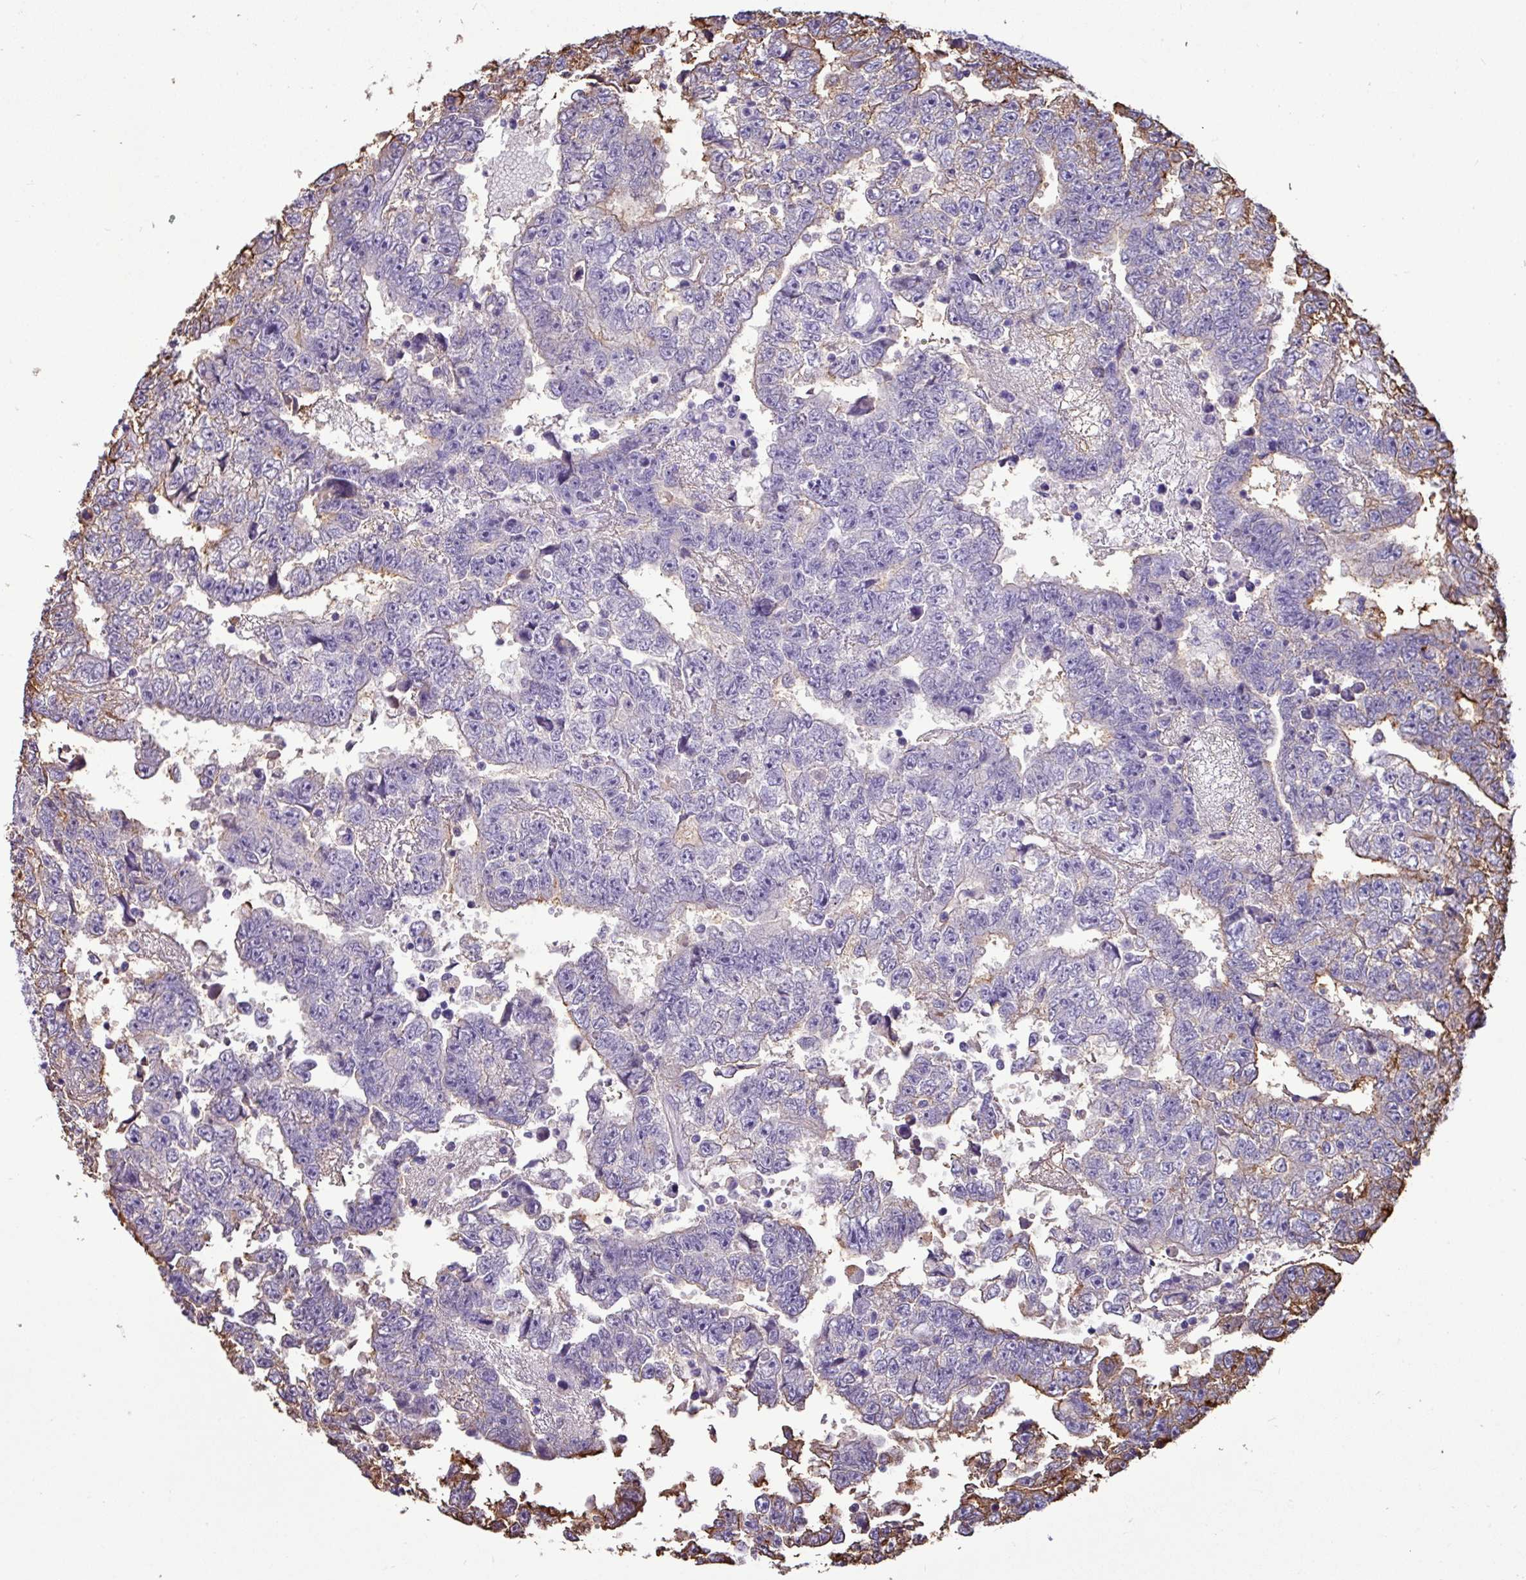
{"staining": {"intensity": "moderate", "quantity": "<25%", "location": "cytoplasmic/membranous"}, "tissue": "stomach cancer", "cell_type": "Tumor cells", "image_type": "cancer", "snomed": [{"axis": "morphology", "description": "Adenocarcinoma, NOS"}, {"axis": "topography", "description": "Stomach, upper"}, {"axis": "topography", "description": "Stomach"}], "caption": "Tumor cells reveal moderate cytoplasmic/membranous expression in approximately <25% of cells in stomach adenocarcinoma.", "gene": "EPCAM", "patient": {"sex": "male", "age": 62}}